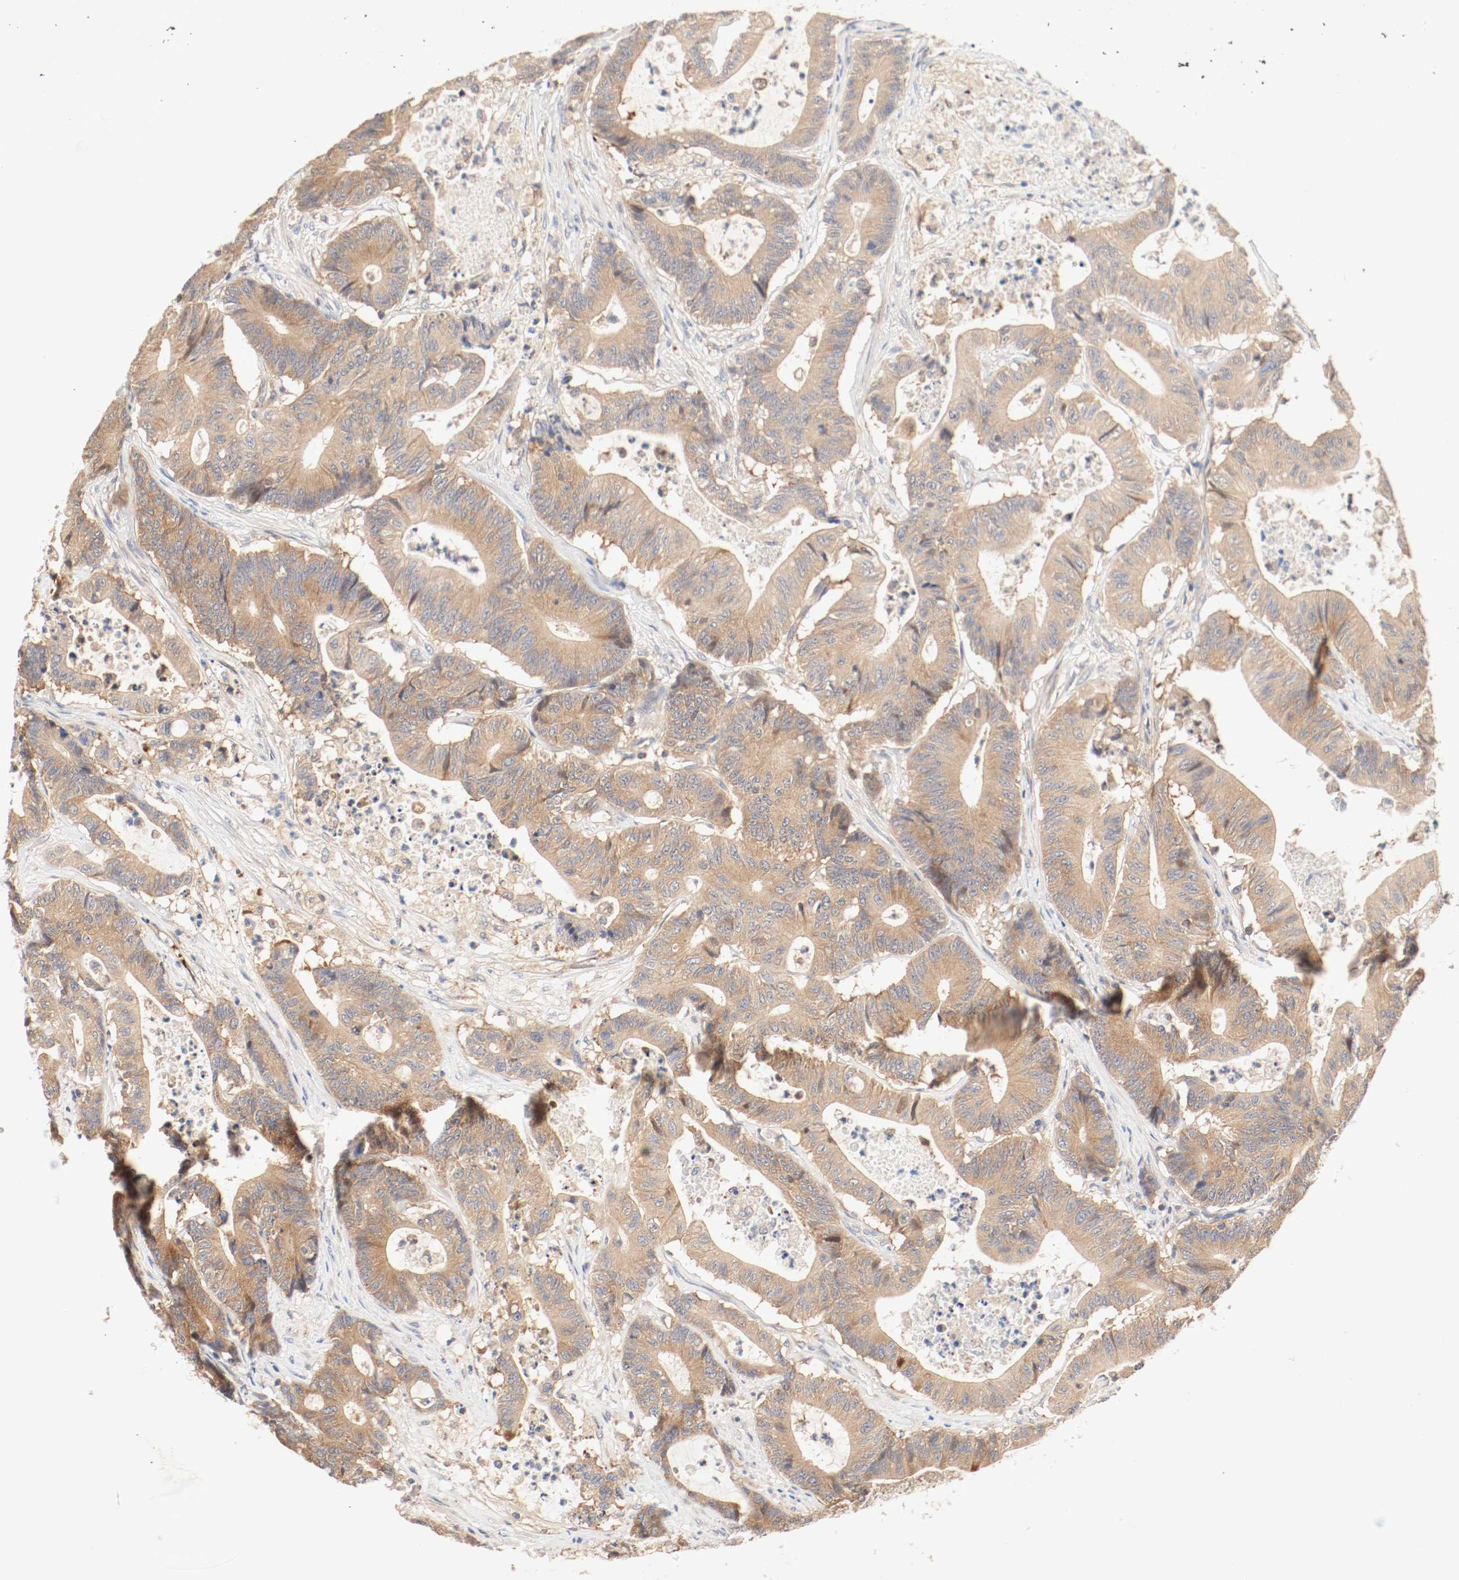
{"staining": {"intensity": "moderate", "quantity": ">75%", "location": "cytoplasmic/membranous"}, "tissue": "colorectal cancer", "cell_type": "Tumor cells", "image_type": "cancer", "snomed": [{"axis": "morphology", "description": "Adenocarcinoma, NOS"}, {"axis": "topography", "description": "Colon"}], "caption": "Adenocarcinoma (colorectal) stained for a protein (brown) demonstrates moderate cytoplasmic/membranous positive staining in about >75% of tumor cells.", "gene": "GIT1", "patient": {"sex": "female", "age": 84}}